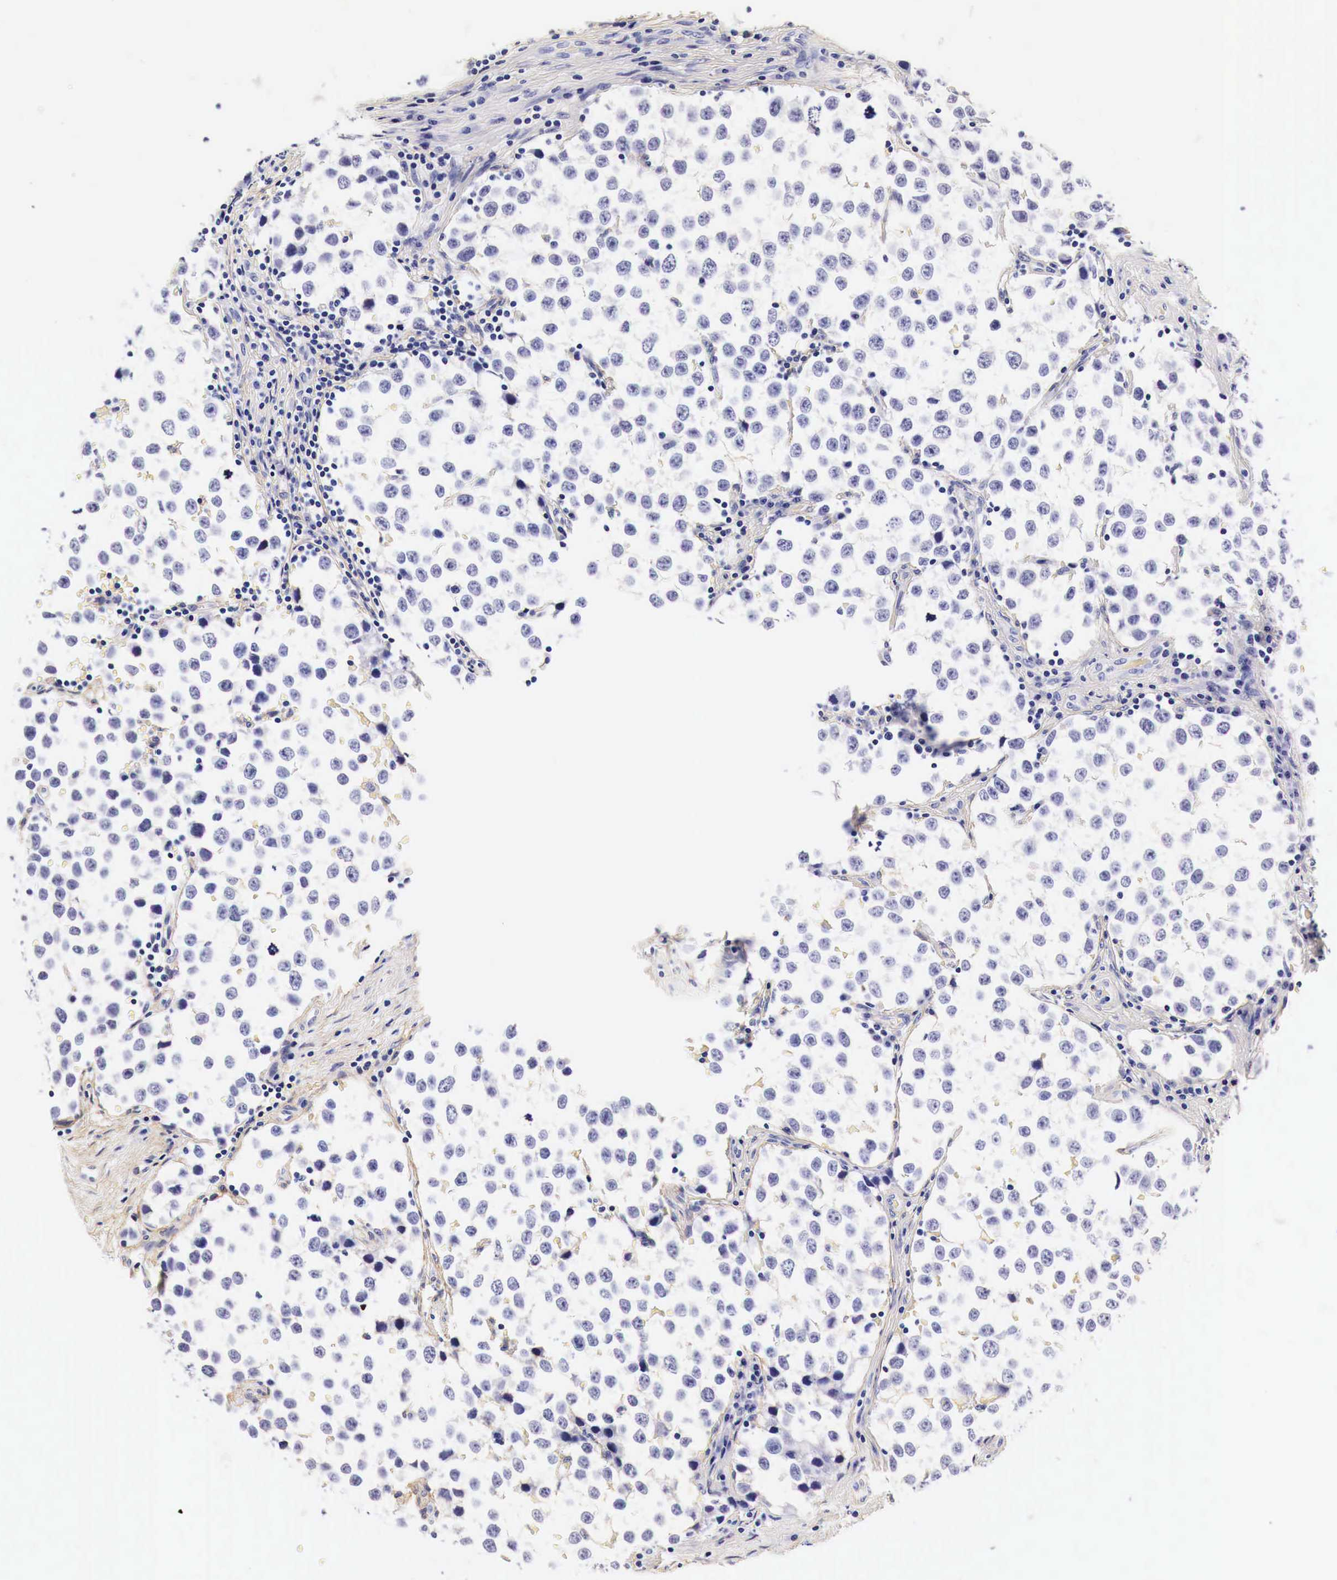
{"staining": {"intensity": "negative", "quantity": "none", "location": "none"}, "tissue": "testis cancer", "cell_type": "Tumor cells", "image_type": "cancer", "snomed": [{"axis": "morphology", "description": "Seminoma, NOS"}, {"axis": "topography", "description": "Testis"}], "caption": "The photomicrograph reveals no significant positivity in tumor cells of testis seminoma.", "gene": "EGFR", "patient": {"sex": "male", "age": 39}}